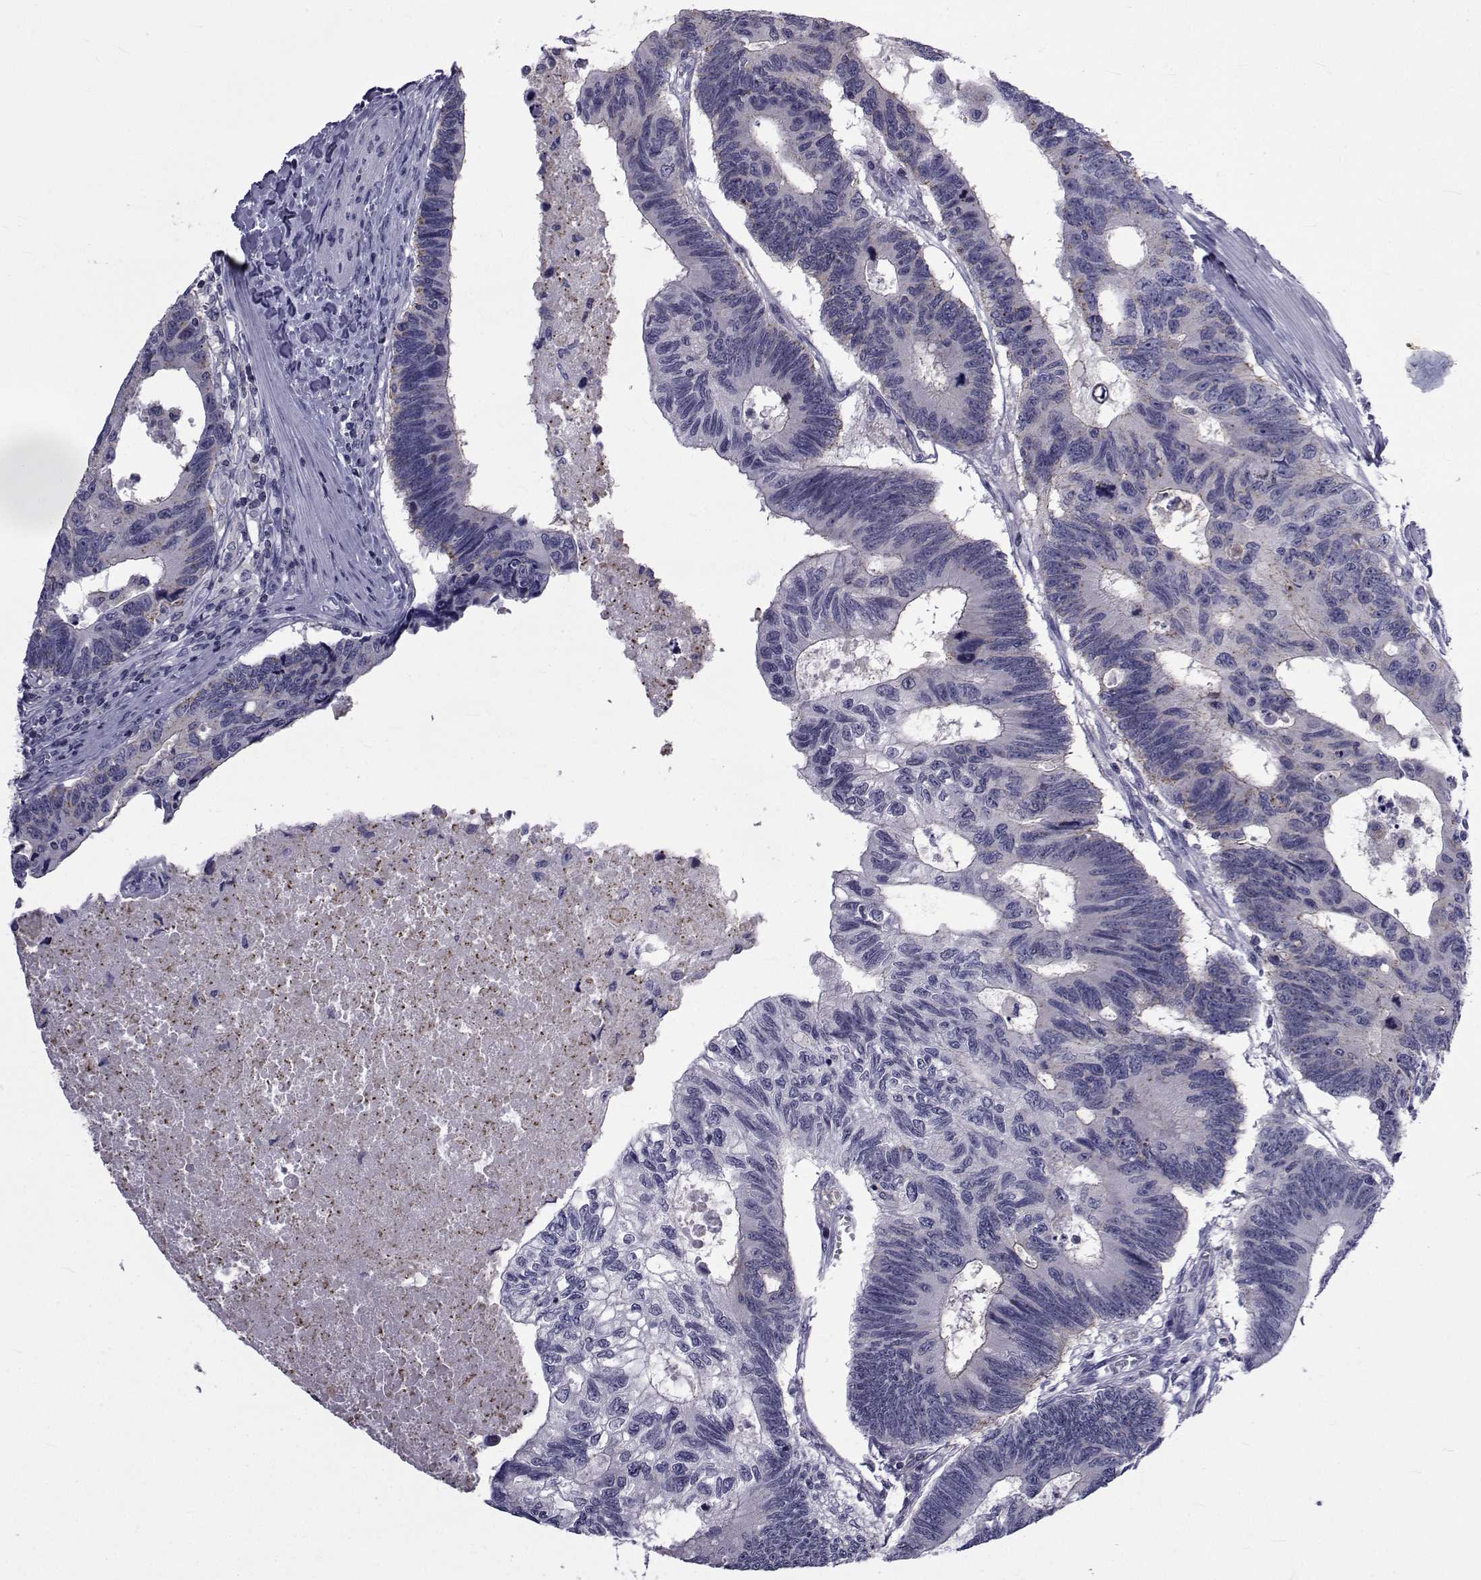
{"staining": {"intensity": "negative", "quantity": "none", "location": "none"}, "tissue": "colorectal cancer", "cell_type": "Tumor cells", "image_type": "cancer", "snomed": [{"axis": "morphology", "description": "Adenocarcinoma, NOS"}, {"axis": "topography", "description": "Colon"}], "caption": "This is an immunohistochemistry photomicrograph of colorectal adenocarcinoma. There is no positivity in tumor cells.", "gene": "PDE6H", "patient": {"sex": "female", "age": 77}}